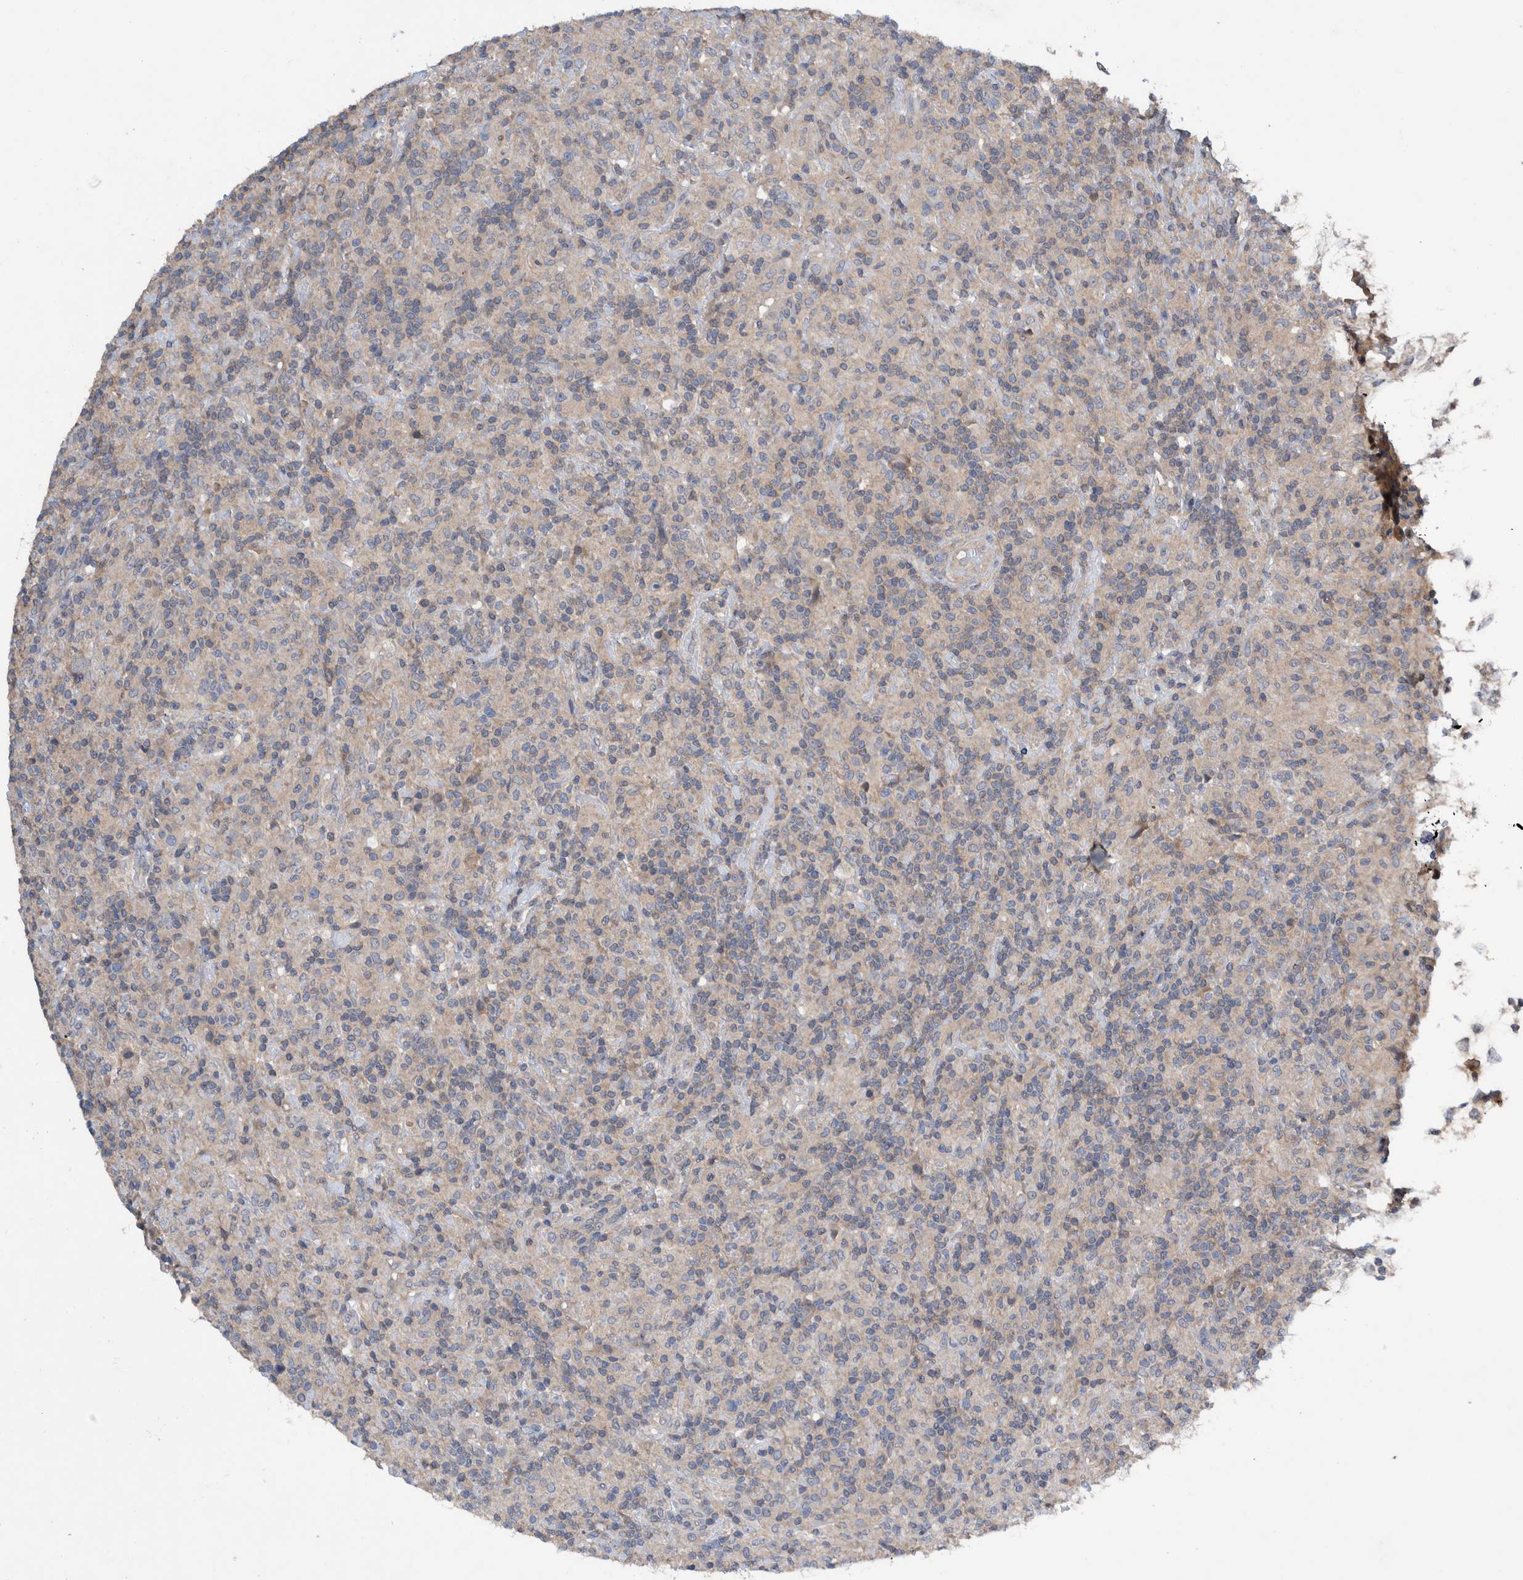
{"staining": {"intensity": "negative", "quantity": "none", "location": "none"}, "tissue": "lymphoma", "cell_type": "Tumor cells", "image_type": "cancer", "snomed": [{"axis": "morphology", "description": "Hodgkin's disease, NOS"}, {"axis": "topography", "description": "Lymph node"}], "caption": "DAB (3,3'-diaminobenzidine) immunohistochemical staining of Hodgkin's disease reveals no significant expression in tumor cells.", "gene": "PLPBP", "patient": {"sex": "male", "age": 70}}